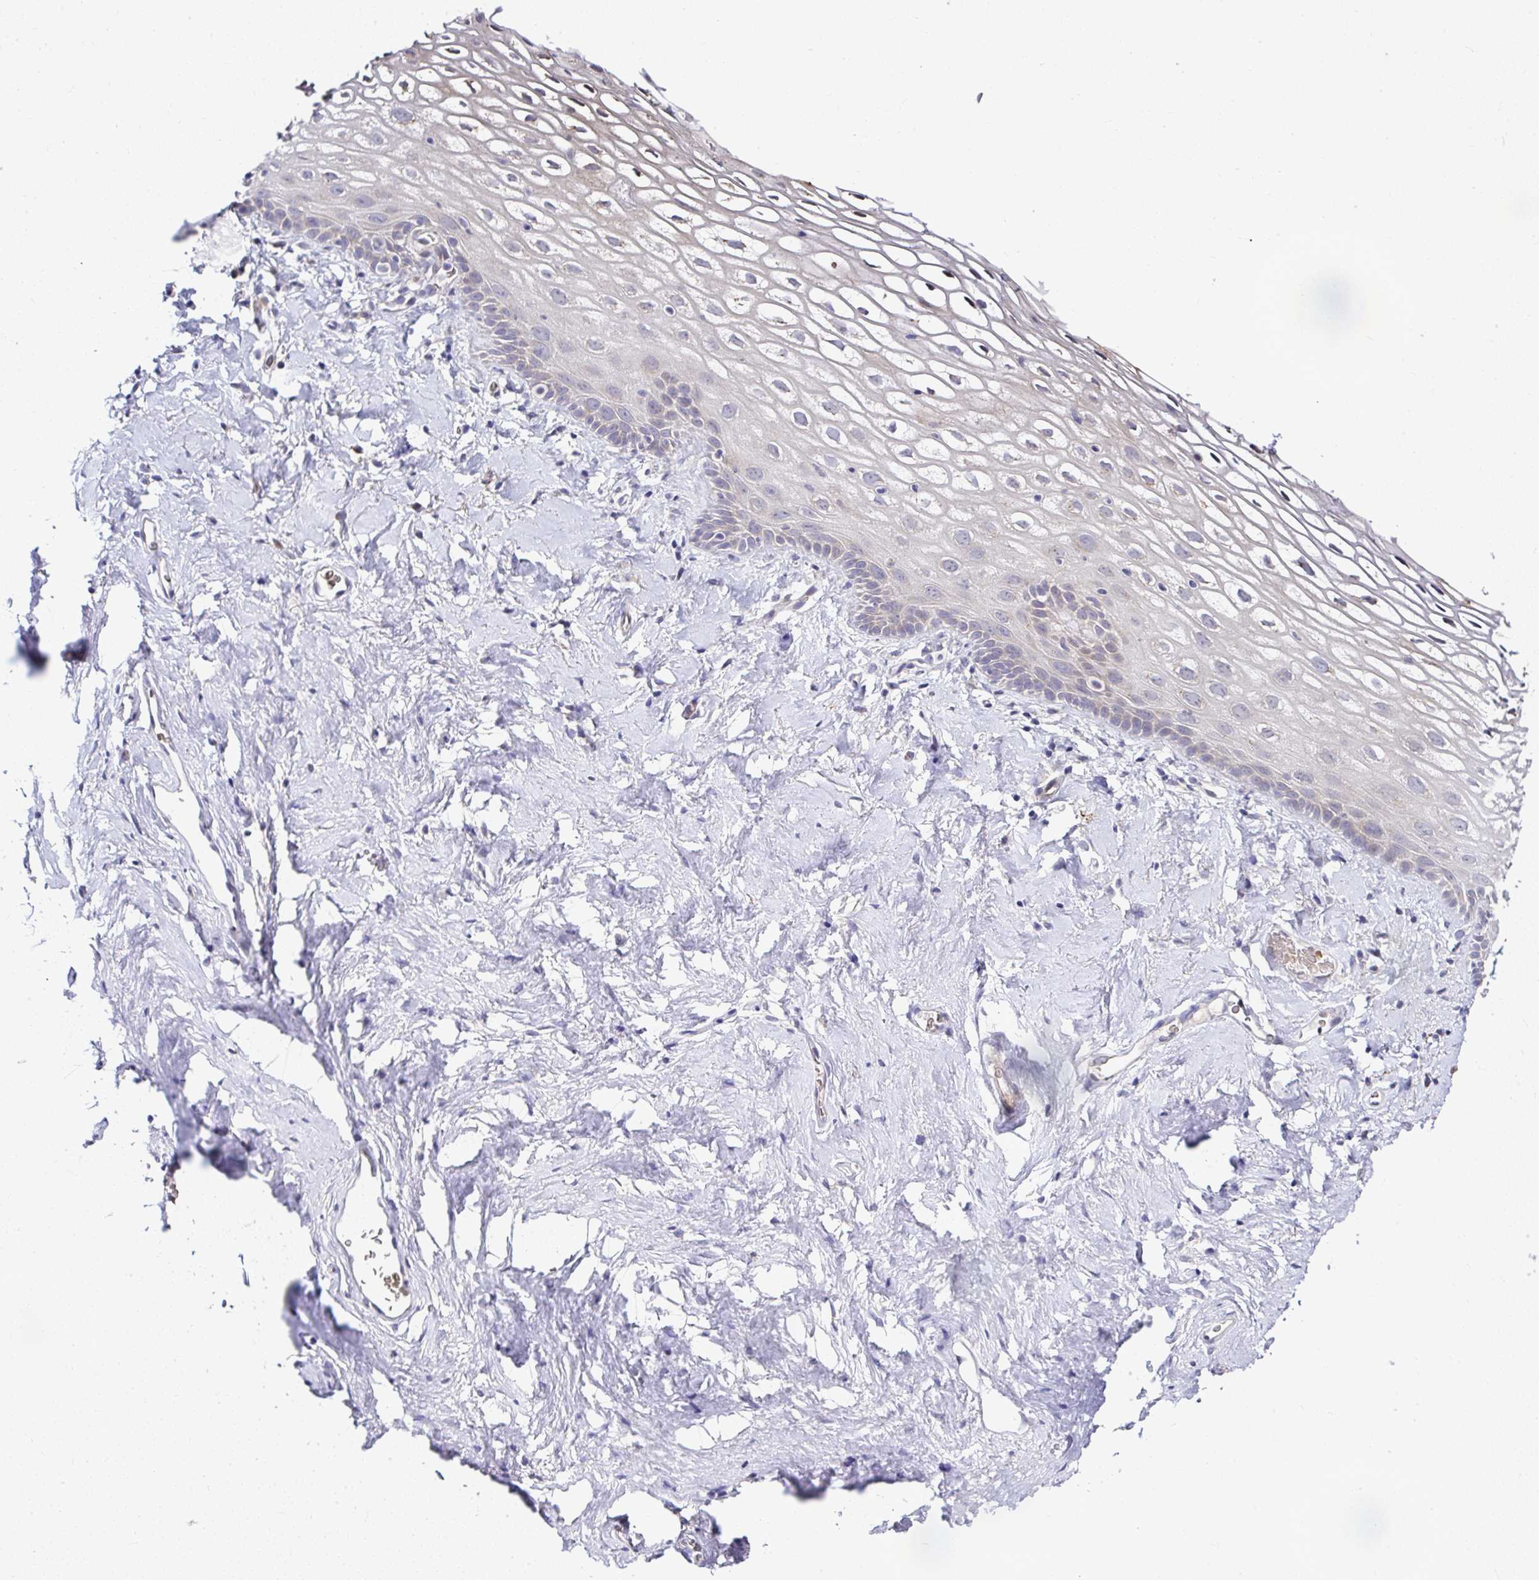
{"staining": {"intensity": "weak", "quantity": "<25%", "location": "cytoplasmic/membranous"}, "tissue": "vagina", "cell_type": "Squamous epithelial cells", "image_type": "normal", "snomed": [{"axis": "morphology", "description": "Normal tissue, NOS"}, {"axis": "morphology", "description": "Adenocarcinoma, NOS"}, {"axis": "topography", "description": "Rectum"}, {"axis": "topography", "description": "Vagina"}, {"axis": "topography", "description": "Peripheral nerve tissue"}], "caption": "Vagina stained for a protein using immunohistochemistry exhibits no staining squamous epithelial cells.", "gene": "DEPDC5", "patient": {"sex": "female", "age": 71}}